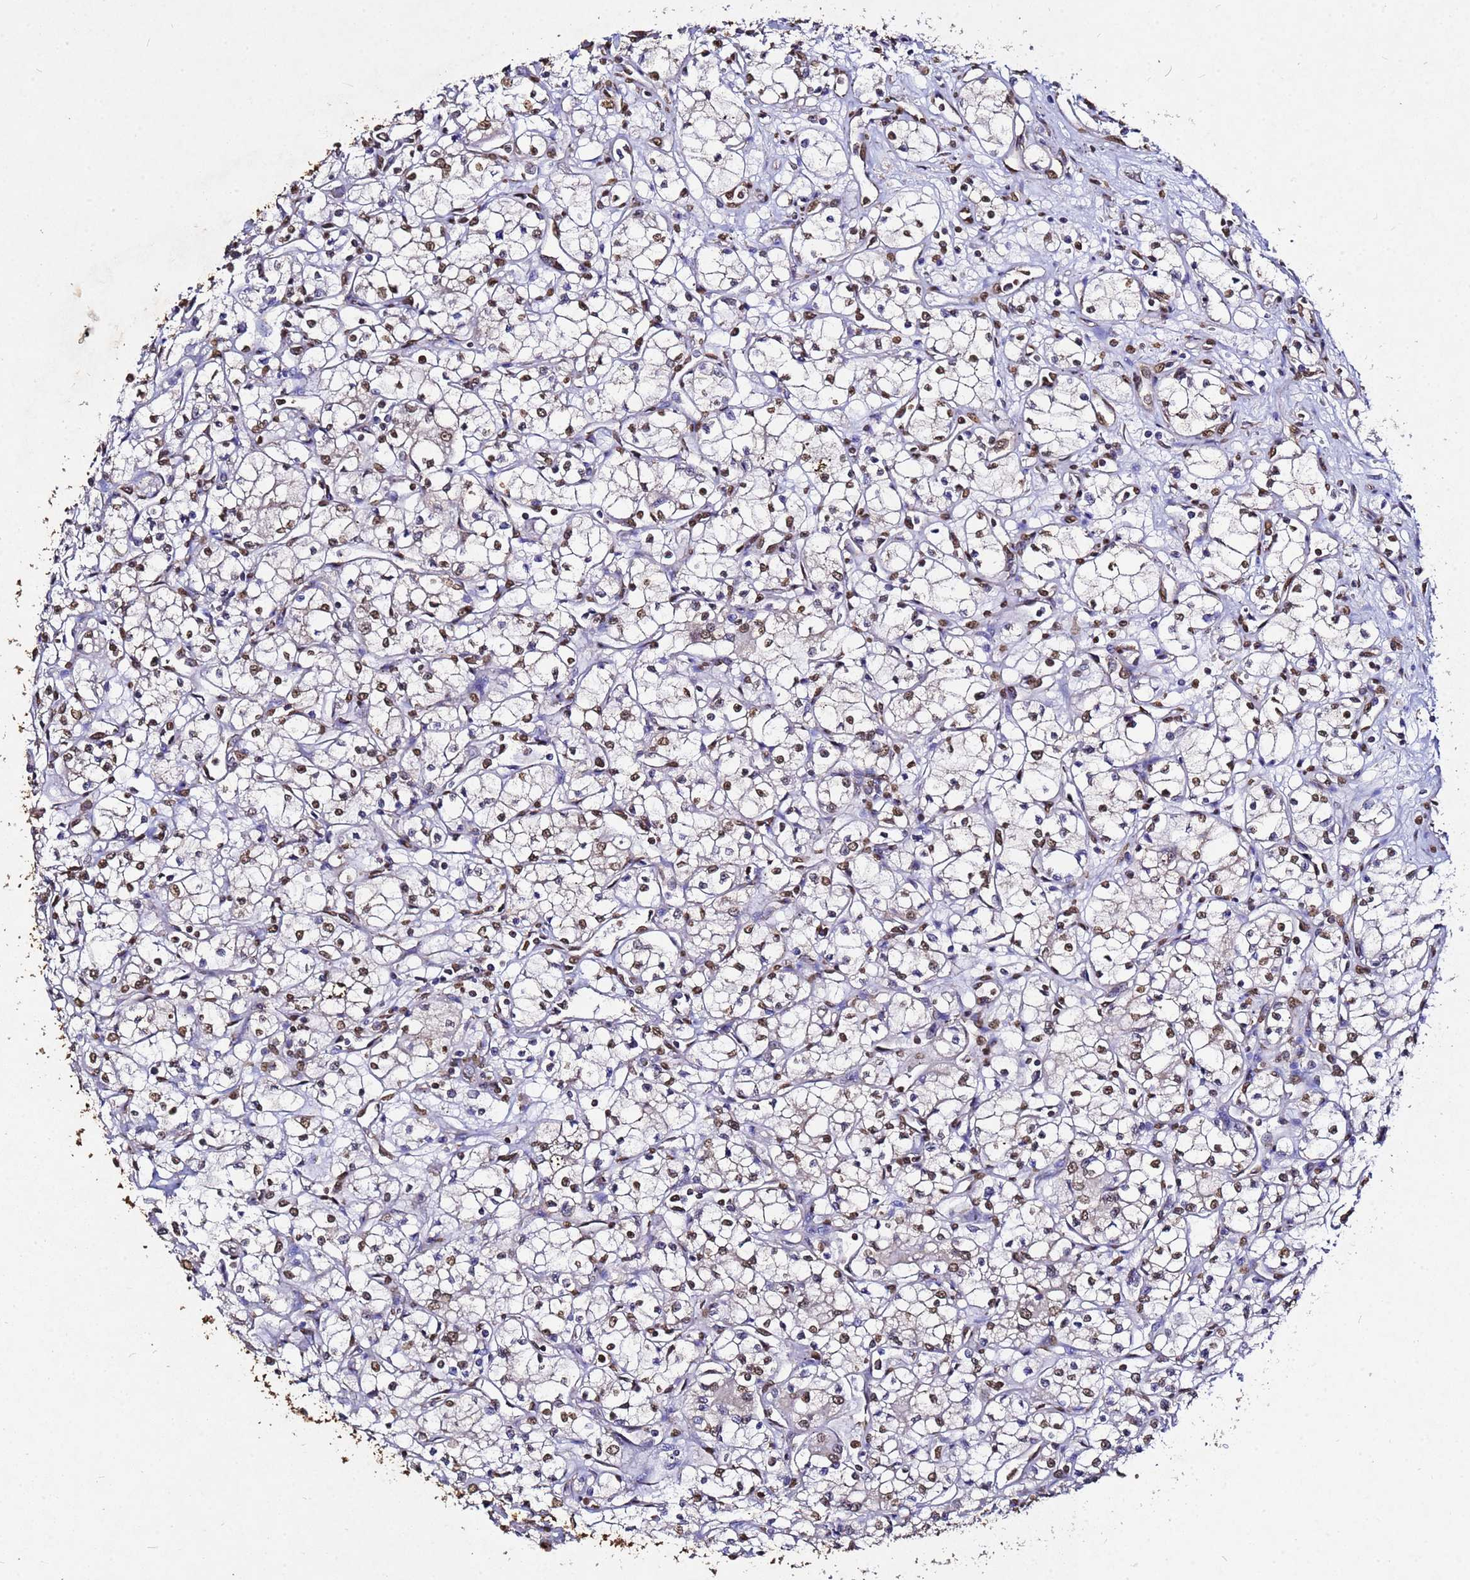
{"staining": {"intensity": "moderate", "quantity": ">75%", "location": "nuclear"}, "tissue": "renal cancer", "cell_type": "Tumor cells", "image_type": "cancer", "snomed": [{"axis": "morphology", "description": "Adenocarcinoma, NOS"}, {"axis": "topography", "description": "Kidney"}], "caption": "Protein staining of adenocarcinoma (renal) tissue shows moderate nuclear positivity in about >75% of tumor cells.", "gene": "MYOCD", "patient": {"sex": "male", "age": 59}}